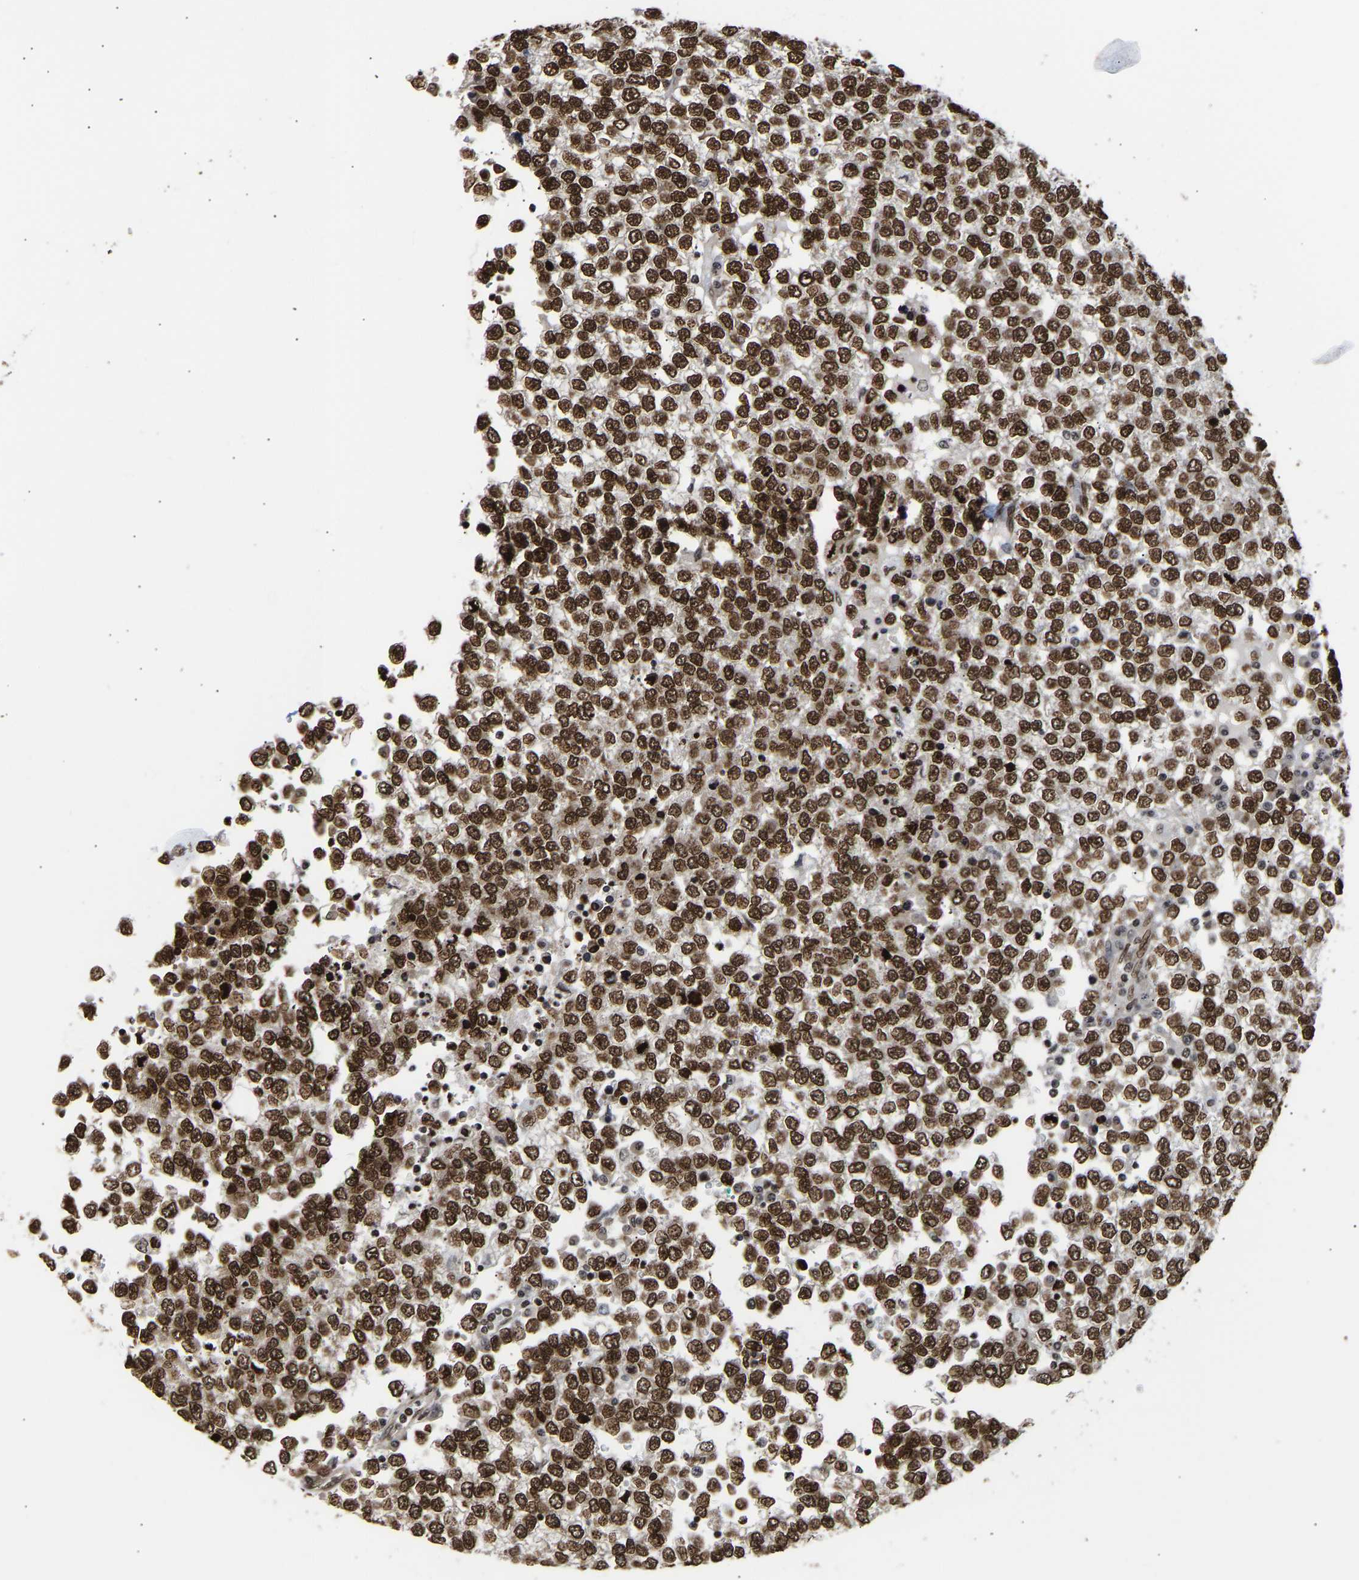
{"staining": {"intensity": "strong", "quantity": ">75%", "location": "nuclear"}, "tissue": "testis cancer", "cell_type": "Tumor cells", "image_type": "cancer", "snomed": [{"axis": "morphology", "description": "Seminoma, NOS"}, {"axis": "topography", "description": "Testis"}], "caption": "Human testis cancer stained with a brown dye displays strong nuclear positive positivity in about >75% of tumor cells.", "gene": "PSIP1", "patient": {"sex": "male", "age": 65}}